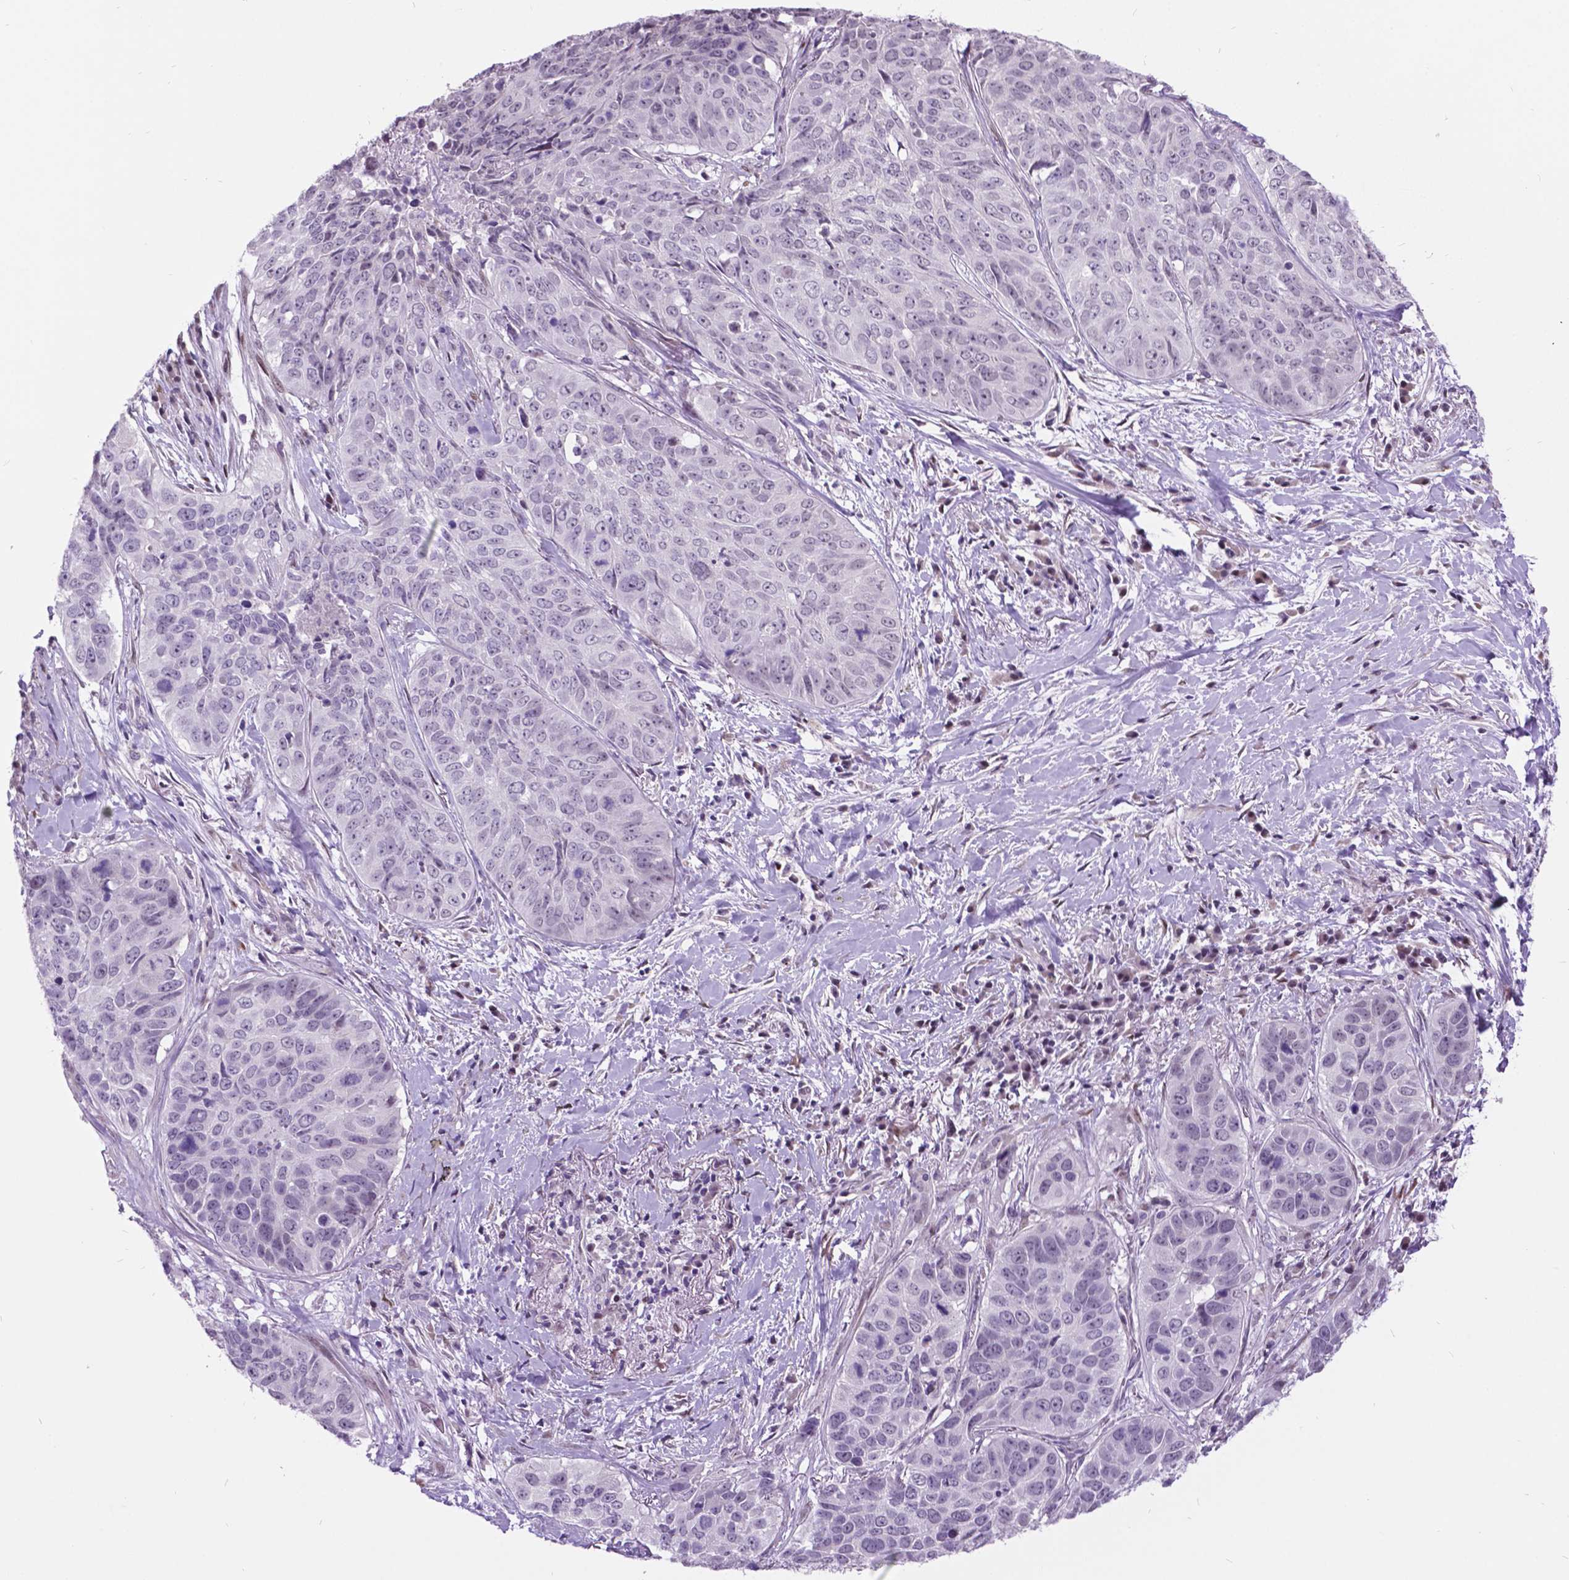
{"staining": {"intensity": "negative", "quantity": "none", "location": "none"}, "tissue": "lung cancer", "cell_type": "Tumor cells", "image_type": "cancer", "snomed": [{"axis": "morphology", "description": "Normal tissue, NOS"}, {"axis": "morphology", "description": "Squamous cell carcinoma, NOS"}, {"axis": "topography", "description": "Bronchus"}, {"axis": "topography", "description": "Lung"}], "caption": "The photomicrograph demonstrates no staining of tumor cells in squamous cell carcinoma (lung).", "gene": "DPF3", "patient": {"sex": "male", "age": 64}}